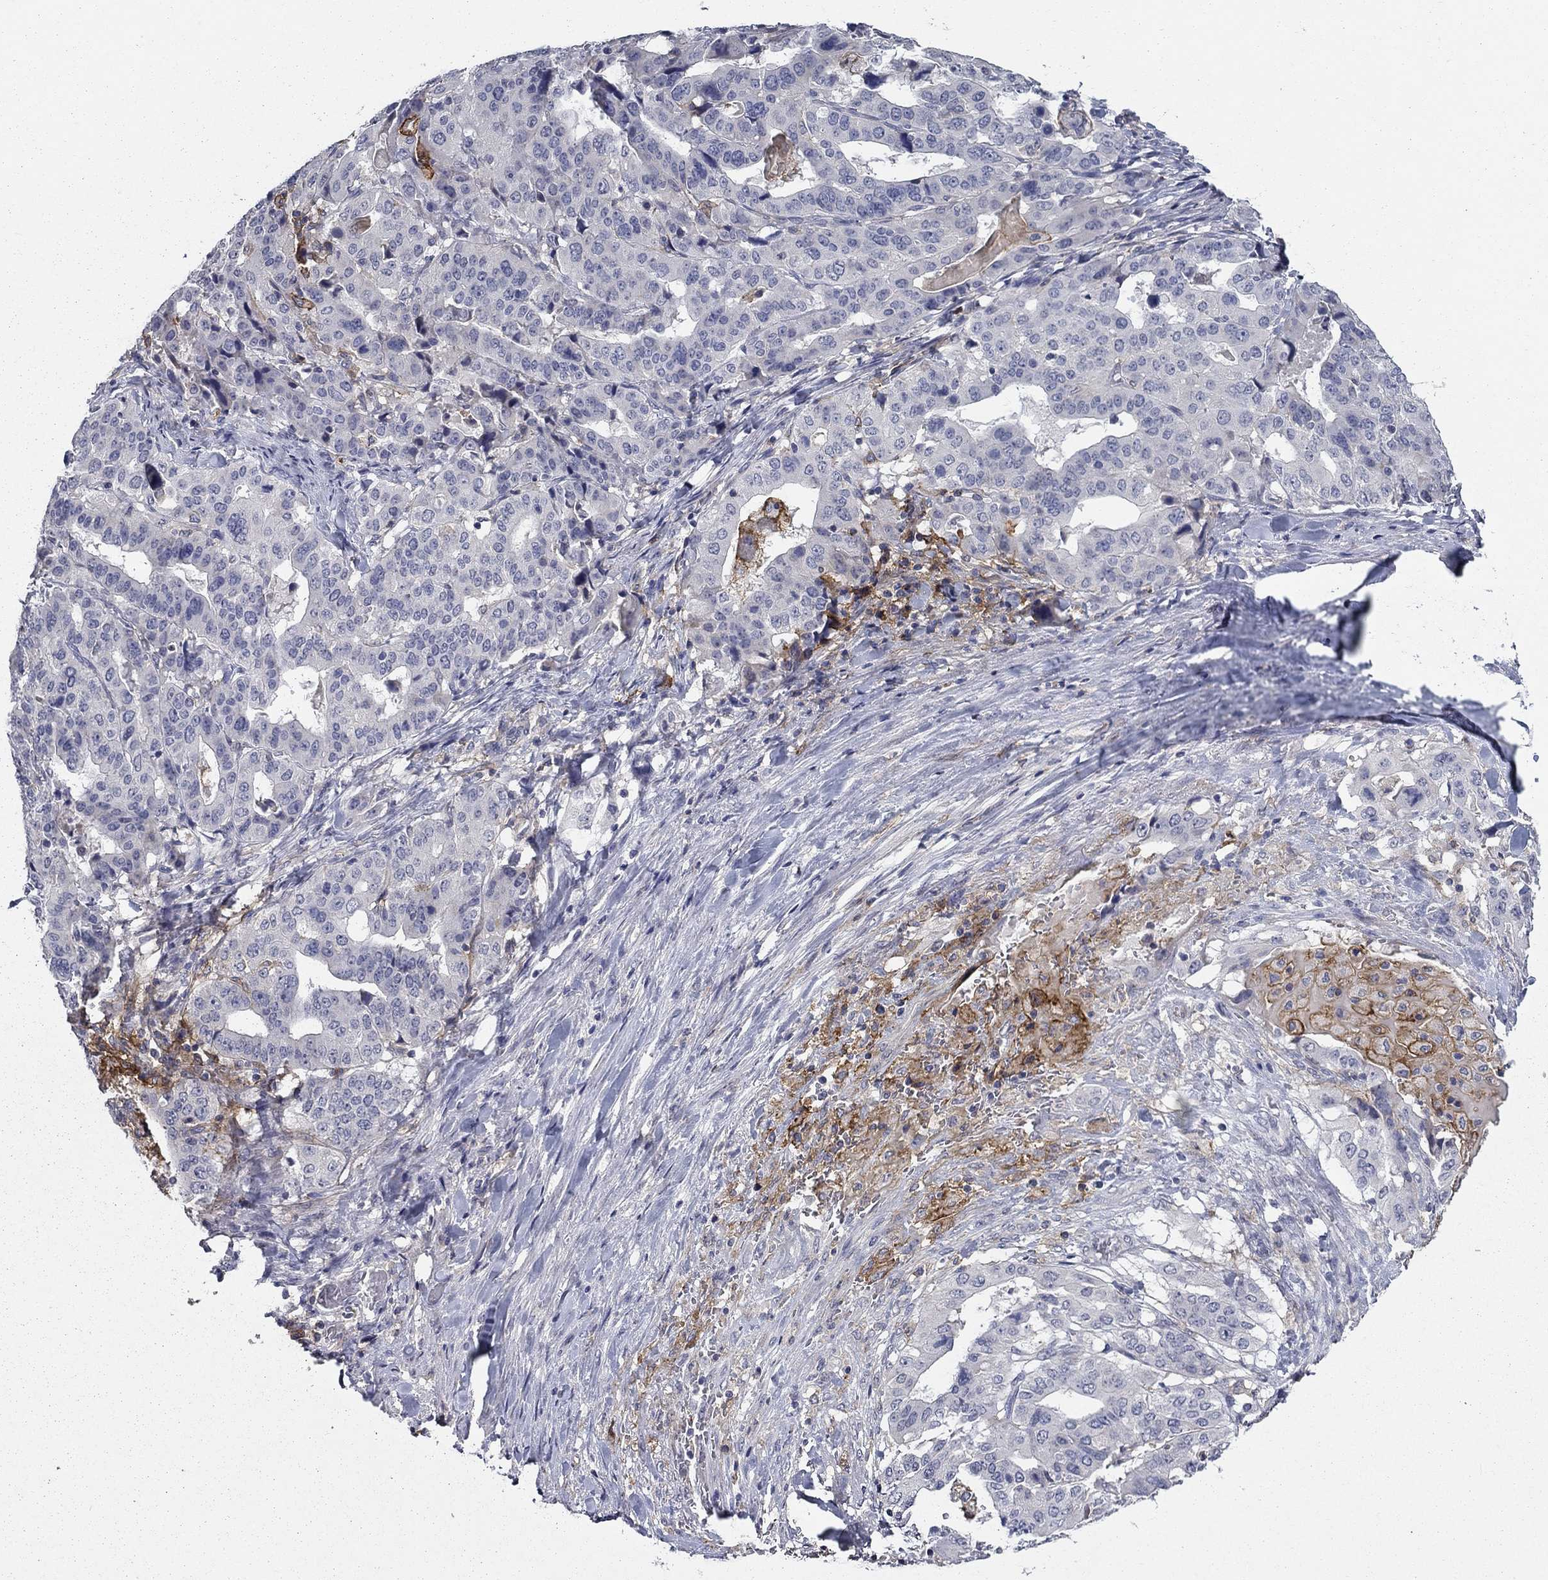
{"staining": {"intensity": "negative", "quantity": "none", "location": "none"}, "tissue": "stomach cancer", "cell_type": "Tumor cells", "image_type": "cancer", "snomed": [{"axis": "morphology", "description": "Adenocarcinoma, NOS"}, {"axis": "topography", "description": "Stomach"}], "caption": "Immunohistochemistry (IHC) of stomach cancer exhibits no expression in tumor cells.", "gene": "CD274", "patient": {"sex": "male", "age": 48}}